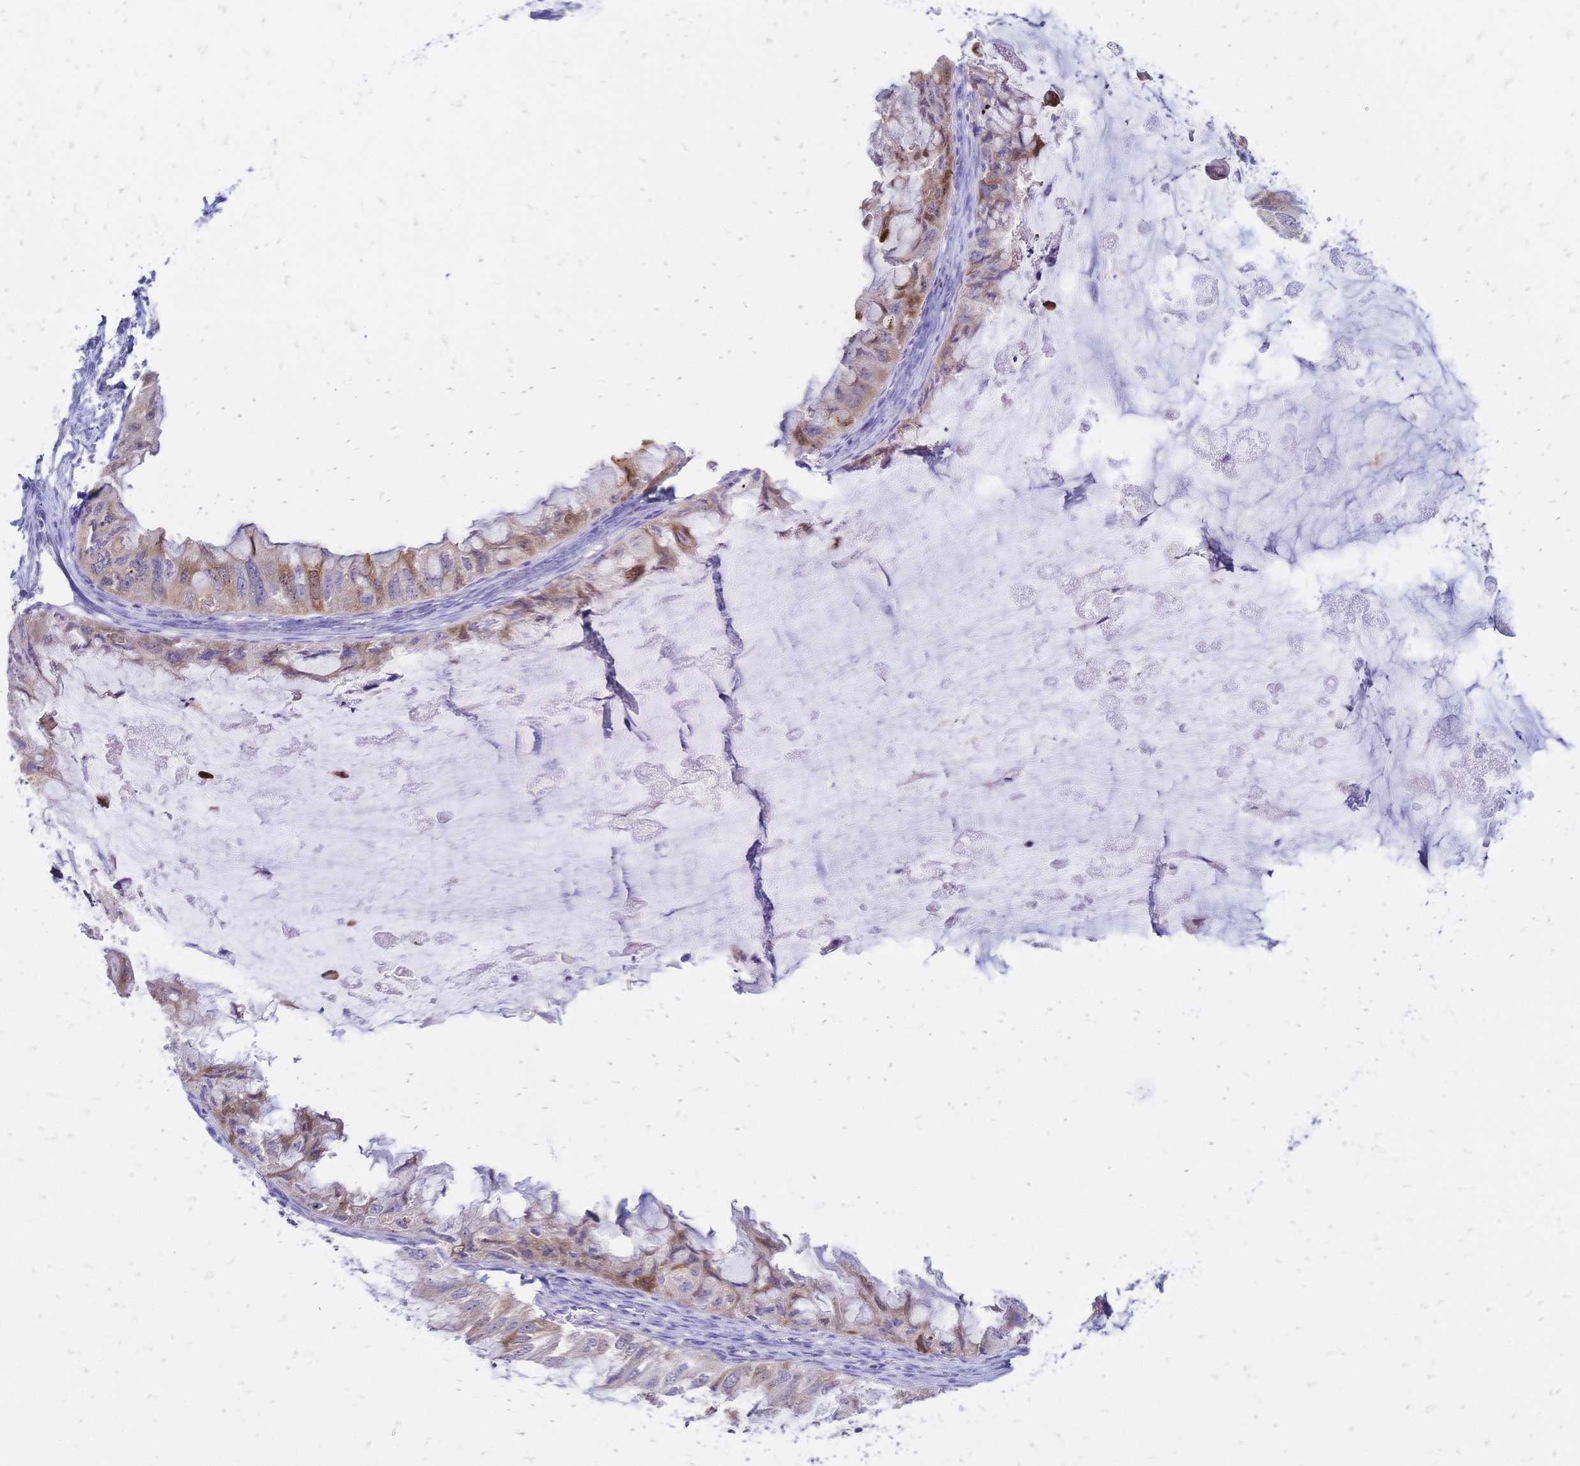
{"staining": {"intensity": "weak", "quantity": "25%-75%", "location": "cytoplasmic/membranous"}, "tissue": "ovarian cancer", "cell_type": "Tumor cells", "image_type": "cancer", "snomed": [{"axis": "morphology", "description": "Cystadenocarcinoma, mucinous, NOS"}, {"axis": "topography", "description": "Ovary"}], "caption": "Tumor cells display low levels of weak cytoplasmic/membranous positivity in about 25%-75% of cells in human ovarian mucinous cystadenocarcinoma.", "gene": "GRB7", "patient": {"sex": "female", "age": 72}}